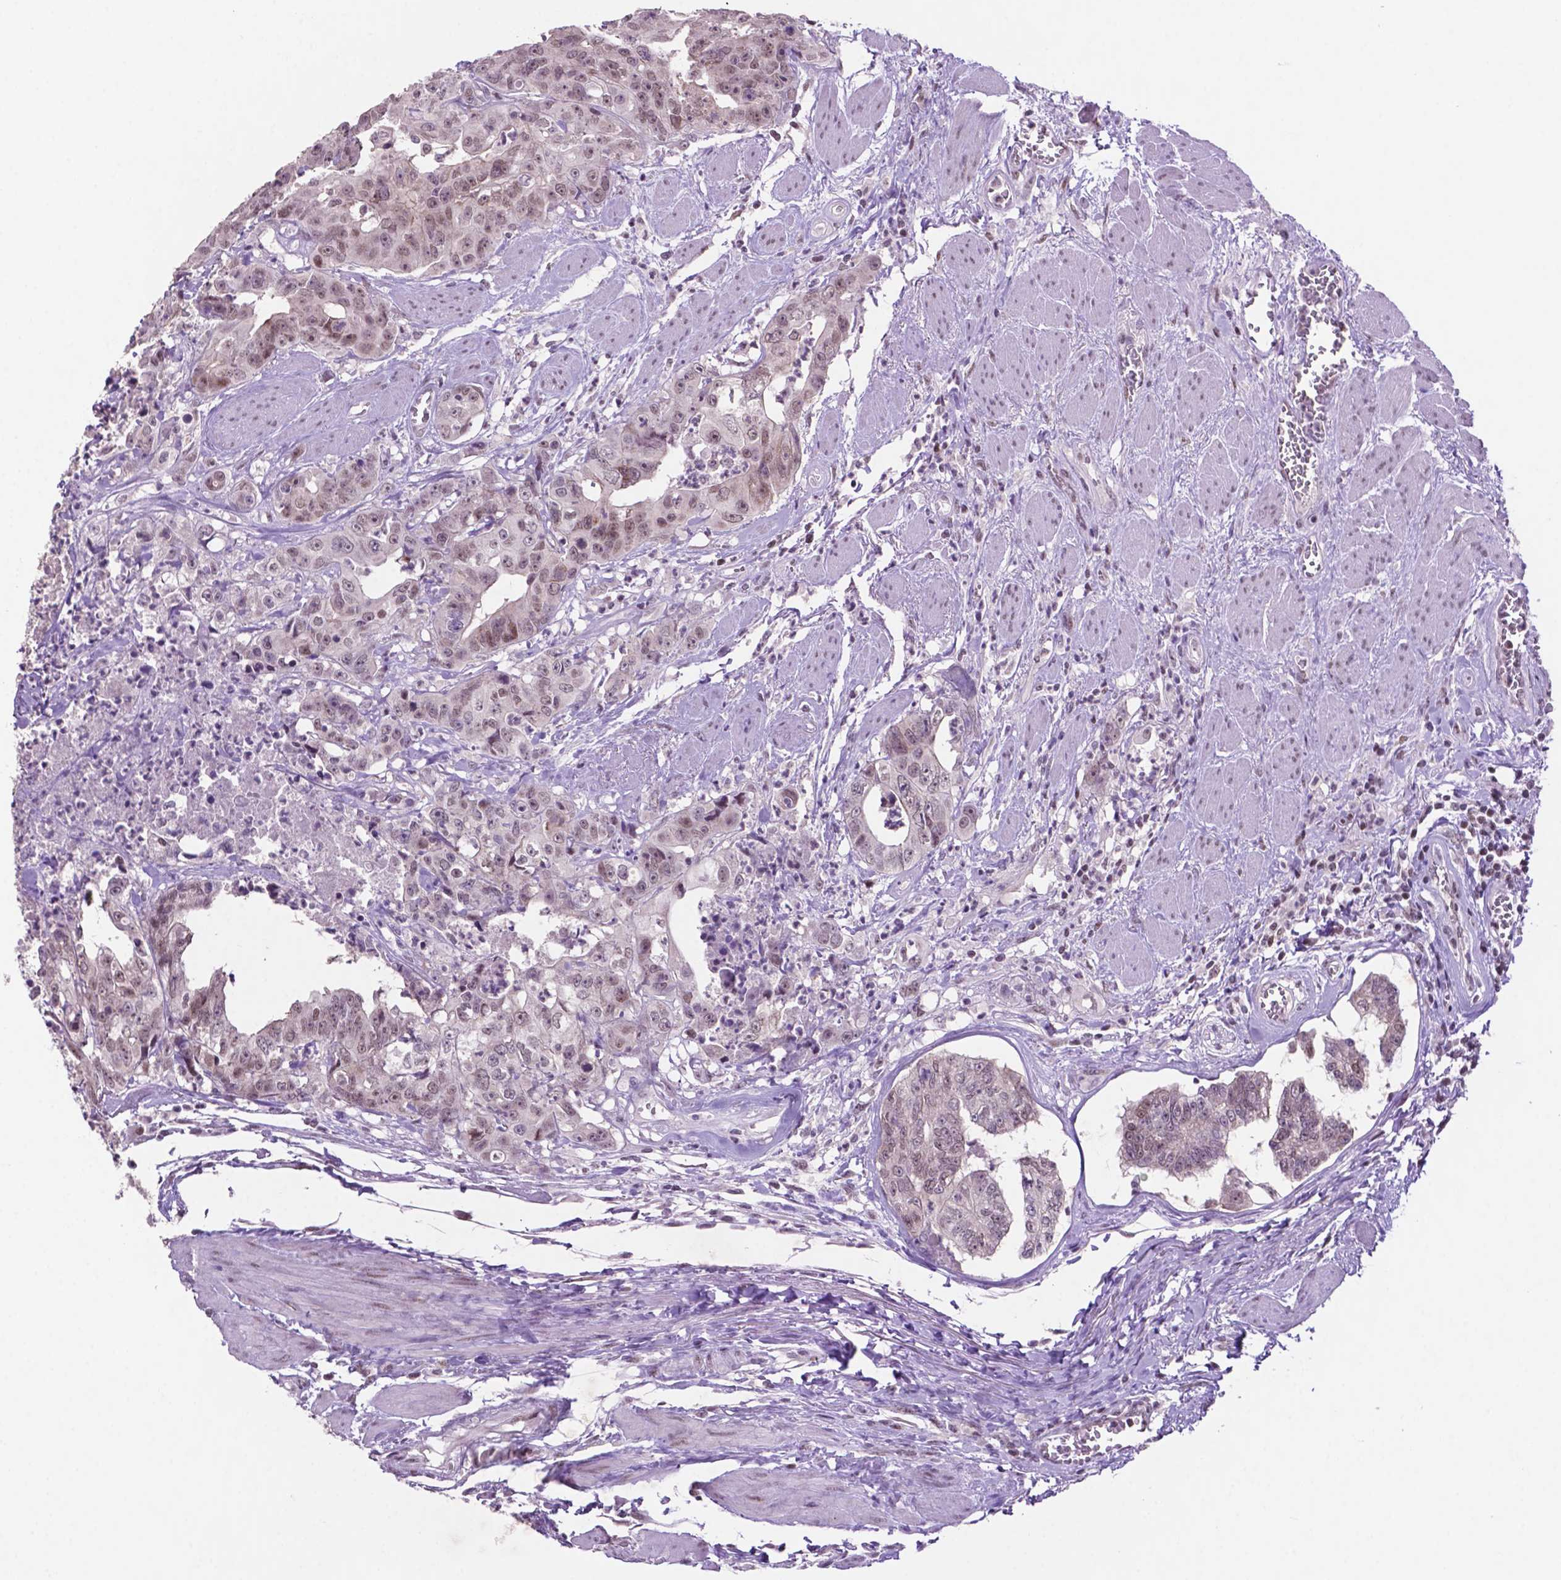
{"staining": {"intensity": "weak", "quantity": "25%-75%", "location": "nuclear"}, "tissue": "colorectal cancer", "cell_type": "Tumor cells", "image_type": "cancer", "snomed": [{"axis": "morphology", "description": "Adenocarcinoma, NOS"}, {"axis": "topography", "description": "Rectum"}], "caption": "A photomicrograph showing weak nuclear positivity in approximately 25%-75% of tumor cells in colorectal cancer, as visualized by brown immunohistochemical staining.", "gene": "NCOR1", "patient": {"sex": "female", "age": 62}}